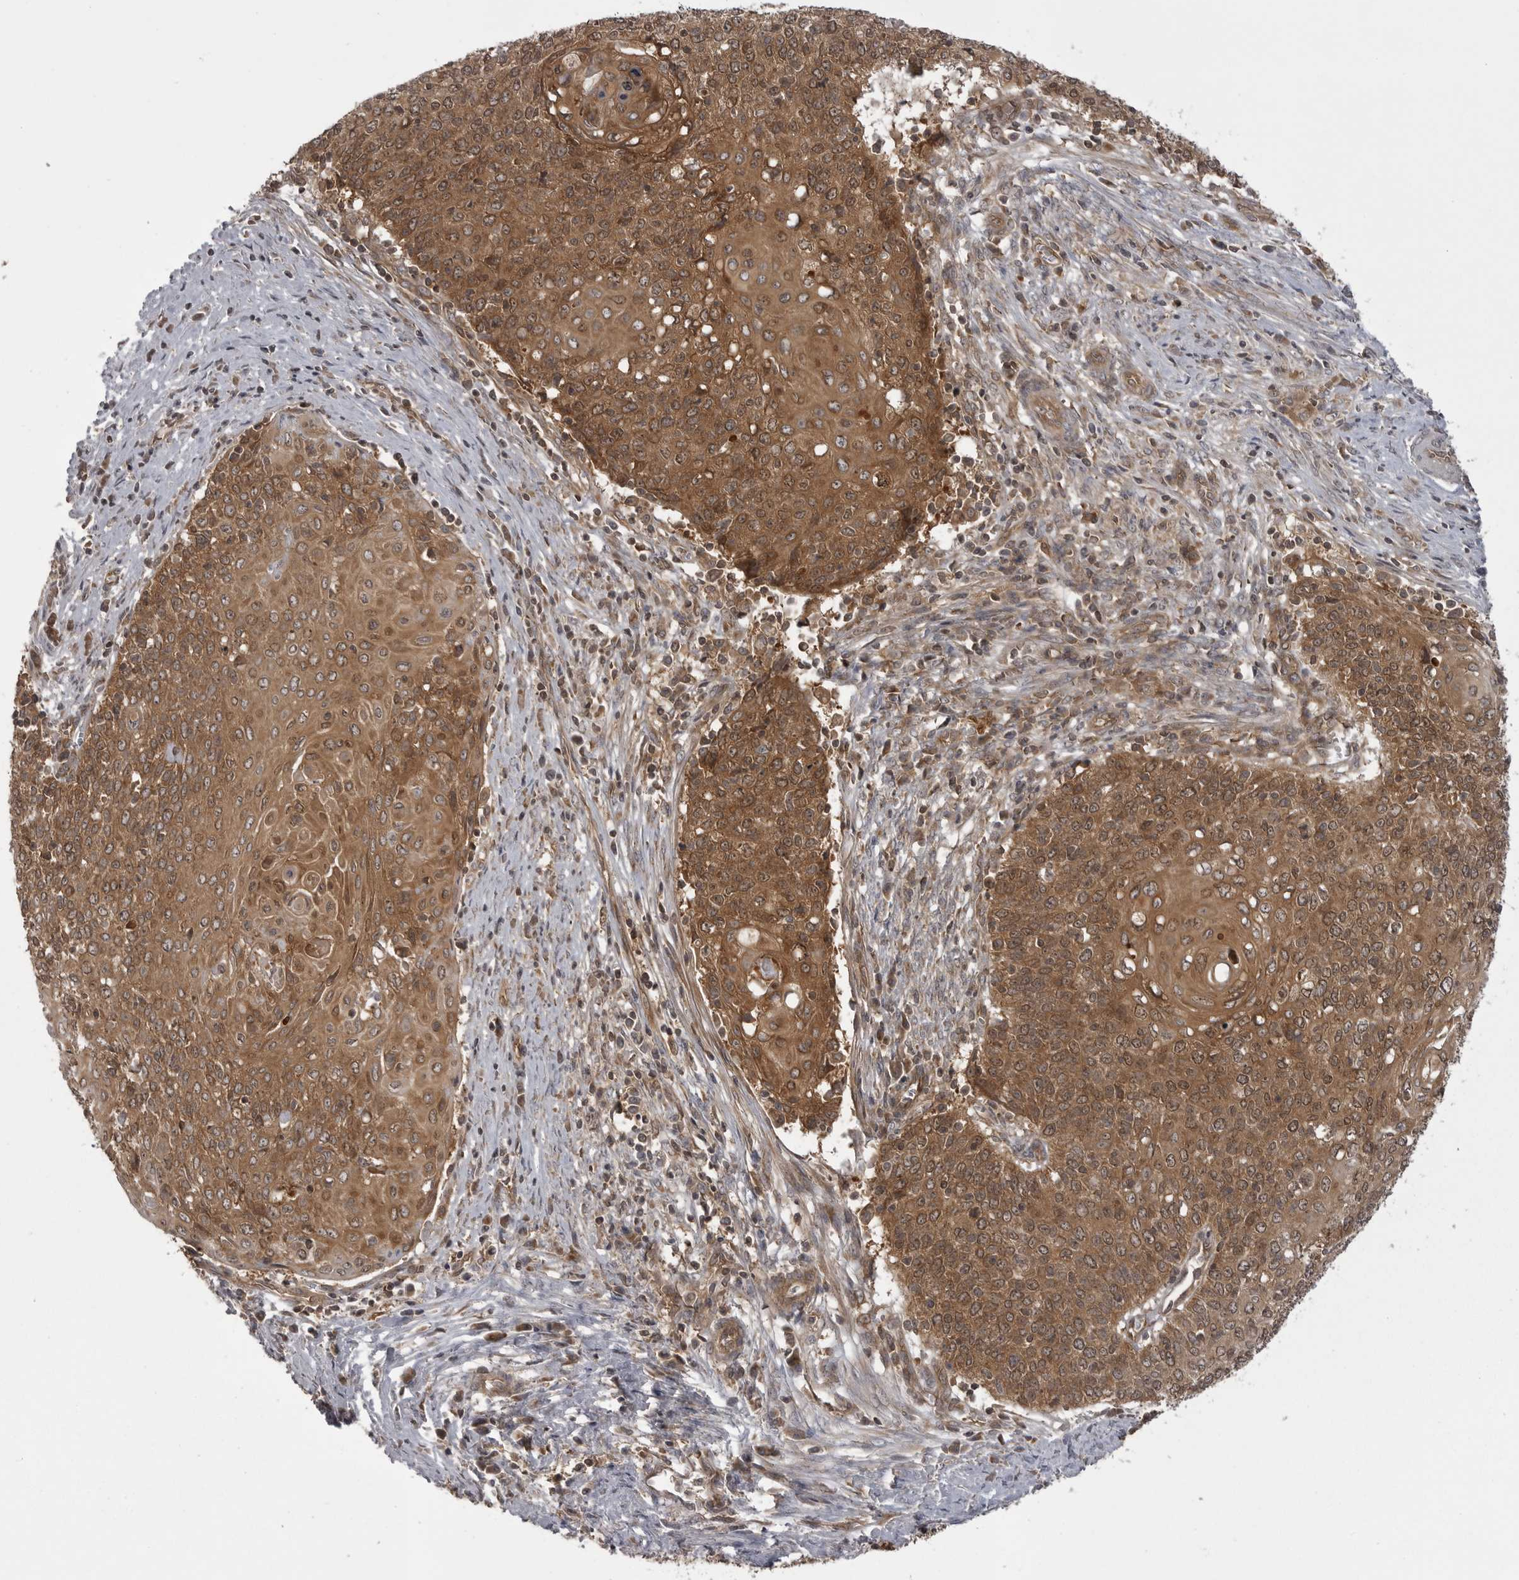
{"staining": {"intensity": "moderate", "quantity": ">75%", "location": "cytoplasmic/membranous"}, "tissue": "cervical cancer", "cell_type": "Tumor cells", "image_type": "cancer", "snomed": [{"axis": "morphology", "description": "Squamous cell carcinoma, NOS"}, {"axis": "topography", "description": "Cervix"}], "caption": "A micrograph showing moderate cytoplasmic/membranous positivity in about >75% of tumor cells in cervical cancer, as visualized by brown immunohistochemical staining.", "gene": "STK24", "patient": {"sex": "female", "age": 39}}